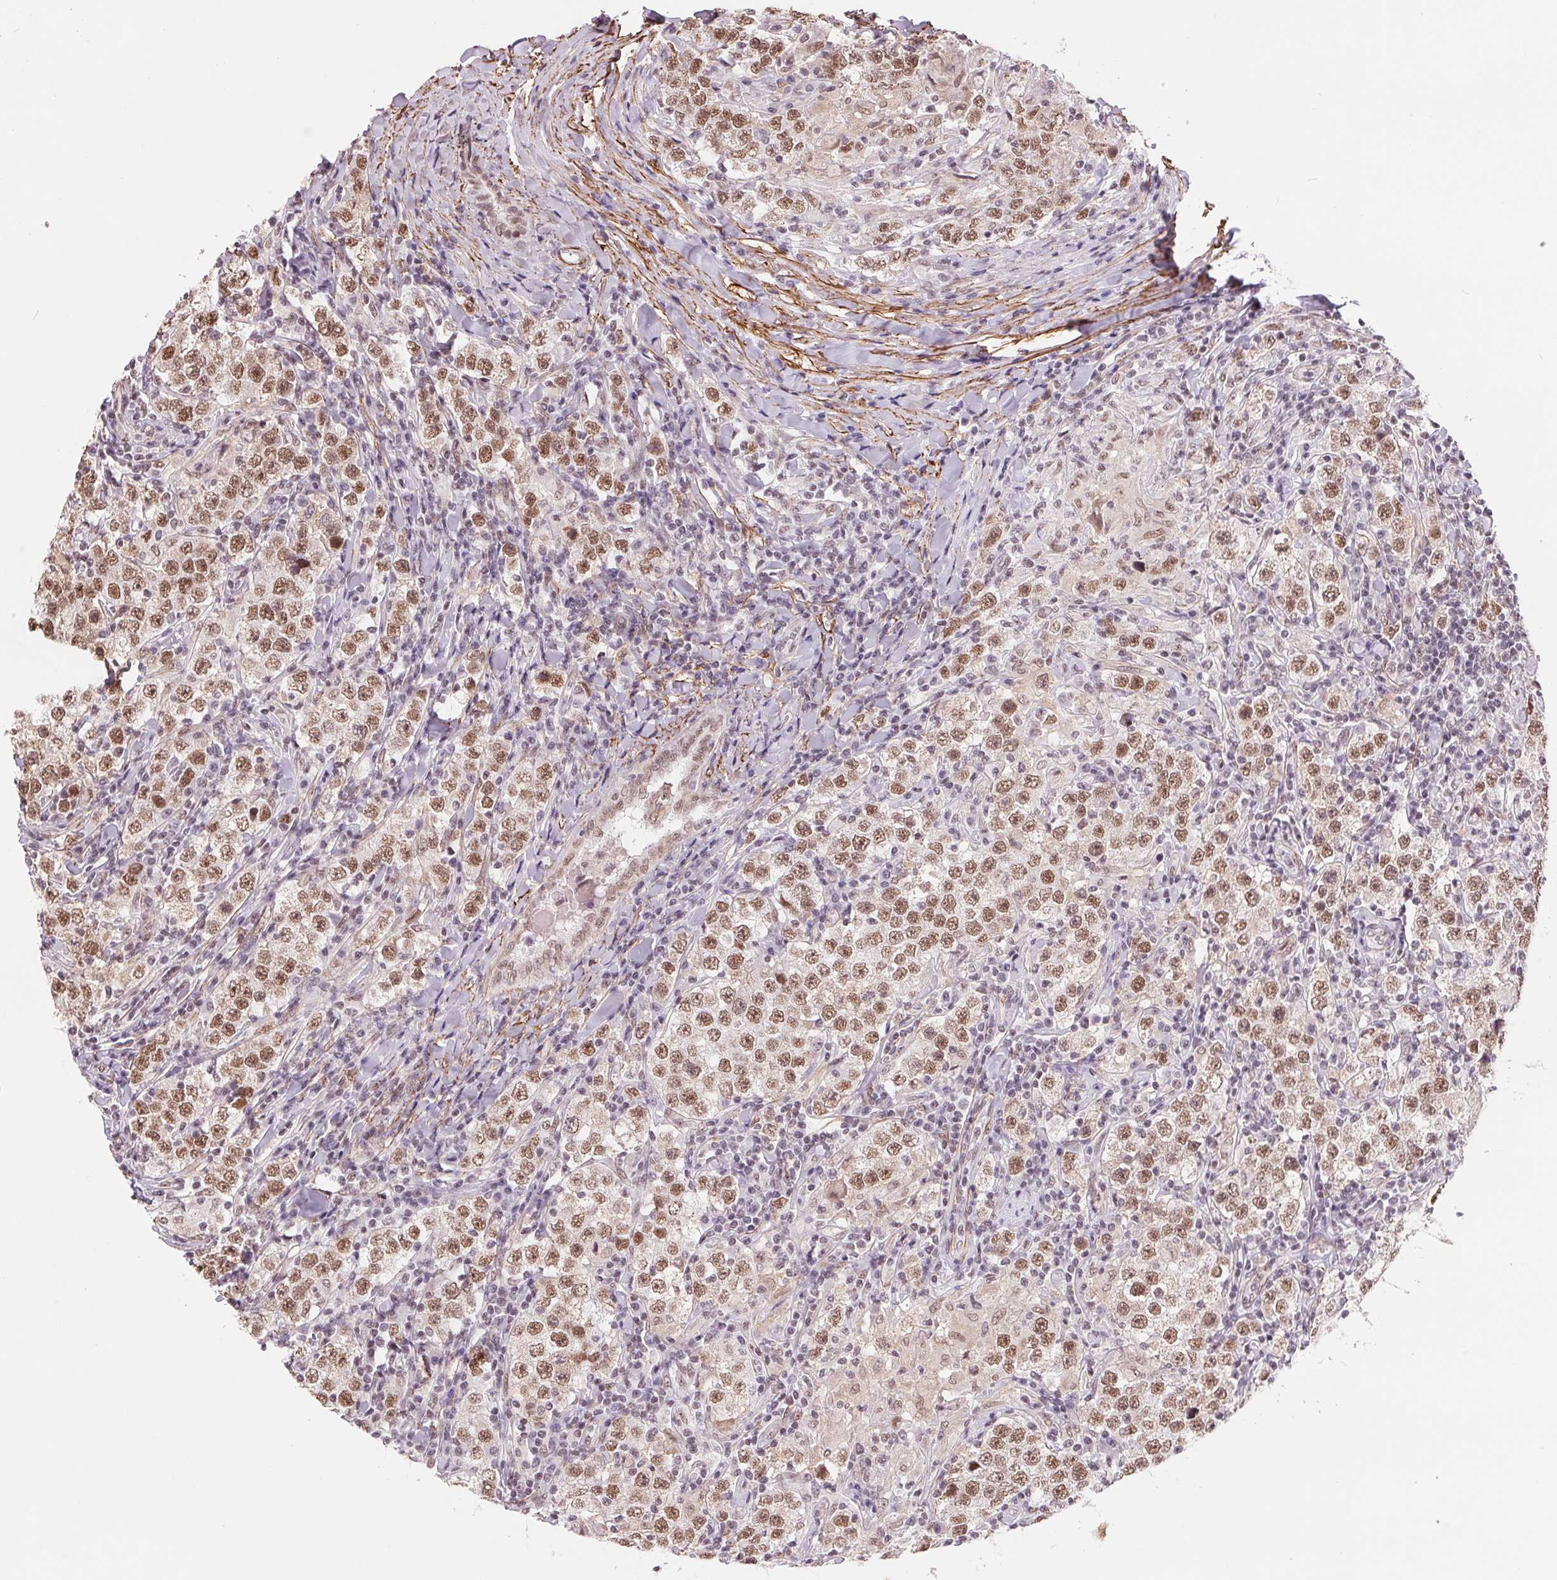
{"staining": {"intensity": "moderate", "quantity": ">75%", "location": "nuclear"}, "tissue": "testis cancer", "cell_type": "Tumor cells", "image_type": "cancer", "snomed": [{"axis": "morphology", "description": "Seminoma, NOS"}, {"axis": "morphology", "description": "Carcinoma, Embryonal, NOS"}, {"axis": "topography", "description": "Testis"}], "caption": "Protein expression analysis of human testis cancer (seminoma) reveals moderate nuclear staining in approximately >75% of tumor cells.", "gene": "BCAT1", "patient": {"sex": "male", "age": 41}}